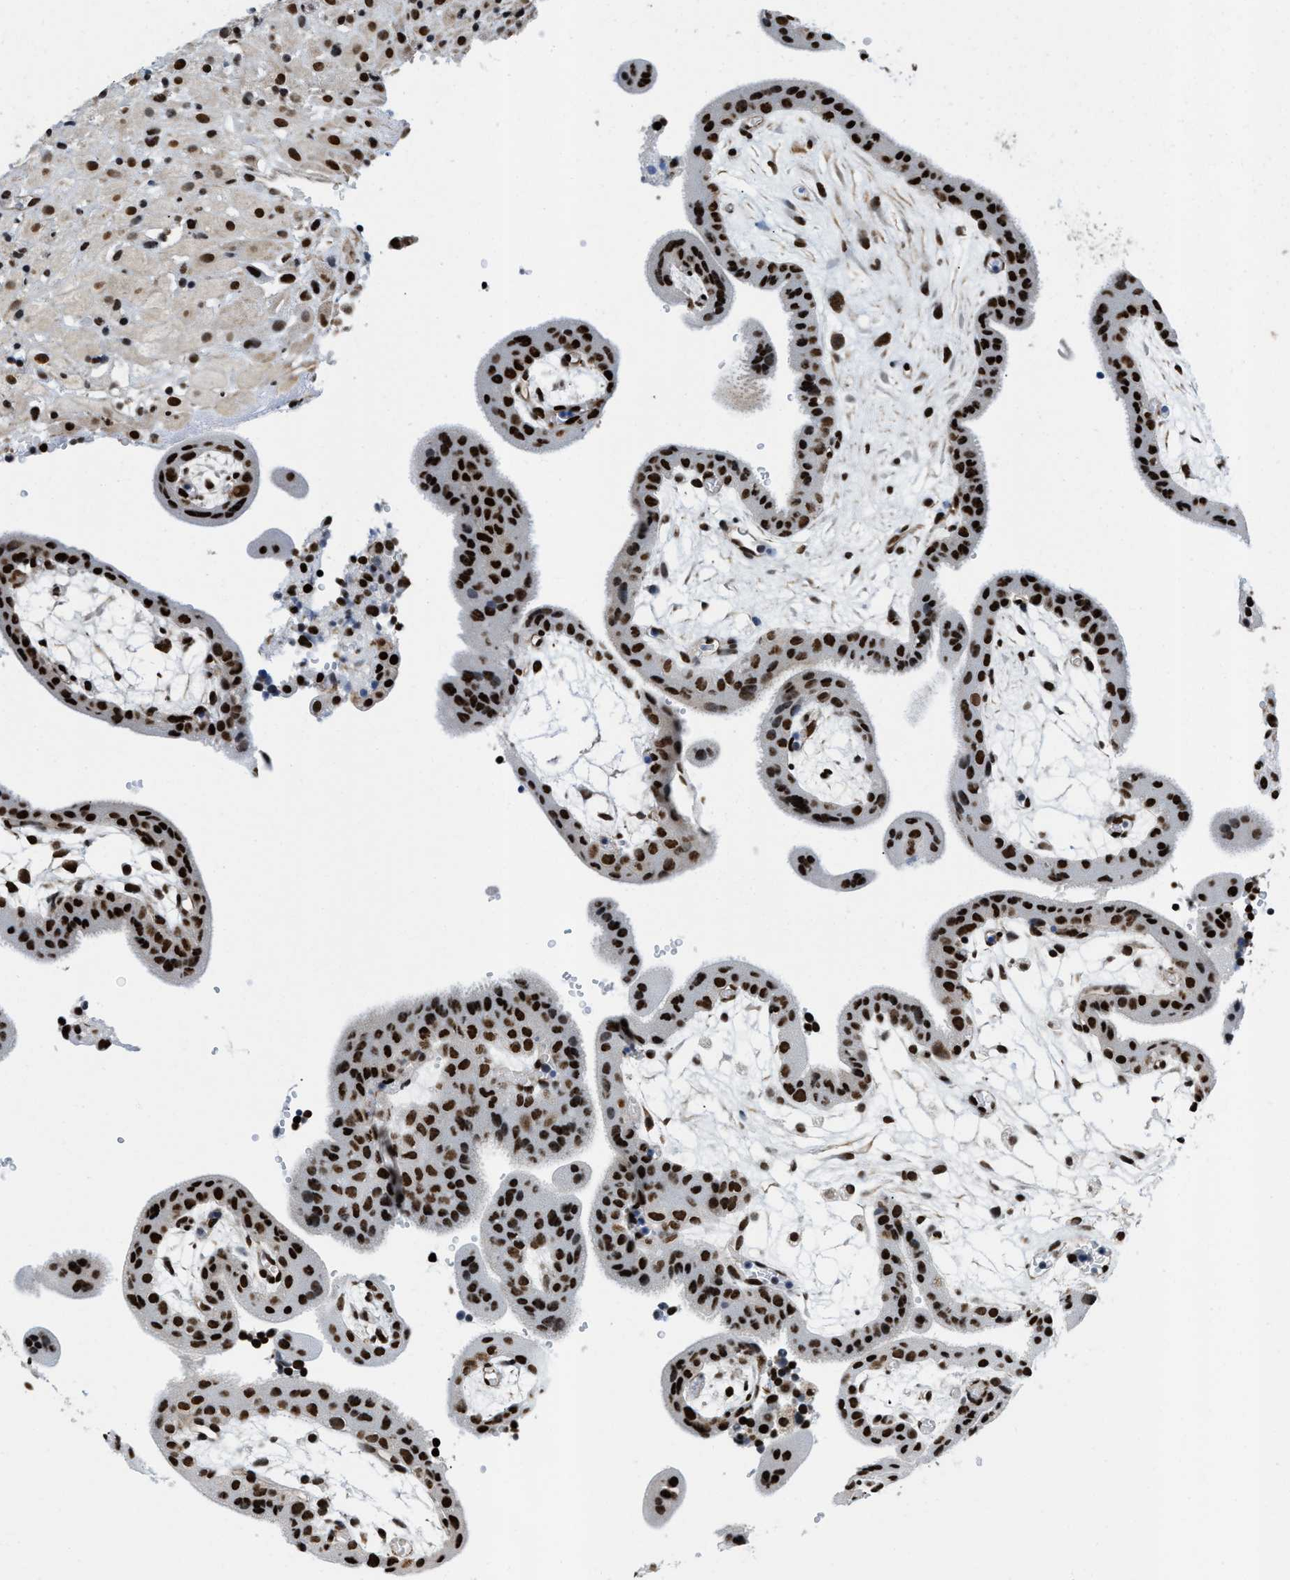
{"staining": {"intensity": "strong", "quantity": ">75%", "location": "nuclear"}, "tissue": "placenta", "cell_type": "Decidual cells", "image_type": "normal", "snomed": [{"axis": "morphology", "description": "Normal tissue, NOS"}, {"axis": "topography", "description": "Placenta"}], "caption": "Placenta was stained to show a protein in brown. There is high levels of strong nuclear staining in approximately >75% of decidual cells. The staining was performed using DAB to visualize the protein expression in brown, while the nuclei were stained in blue with hematoxylin (Magnification: 20x).", "gene": "SAFB", "patient": {"sex": "female", "age": 18}}